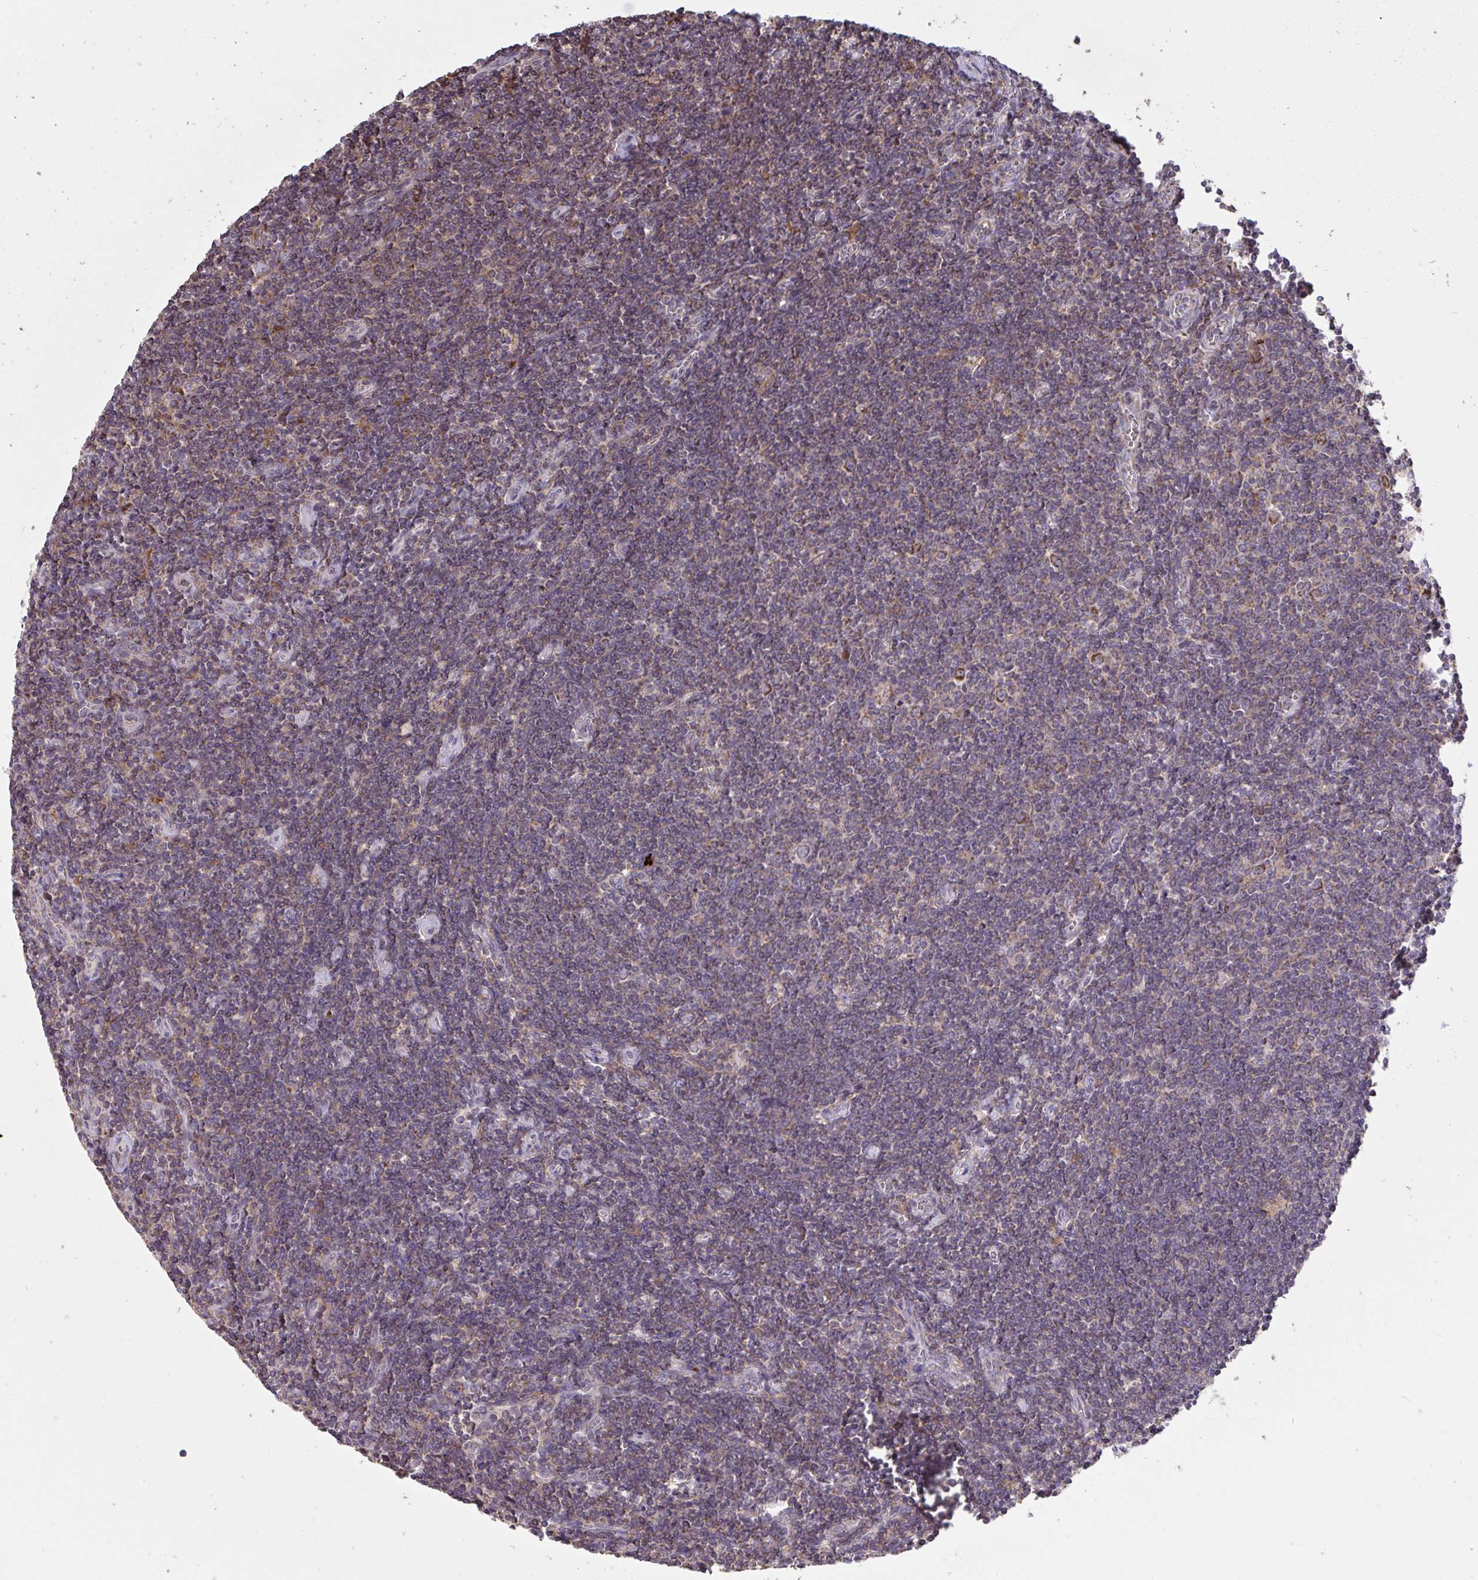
{"staining": {"intensity": "weak", "quantity": "<25%", "location": "cytoplasmic/membranous"}, "tissue": "lymphoma", "cell_type": "Tumor cells", "image_type": "cancer", "snomed": [{"axis": "morphology", "description": "Hodgkin's disease, NOS"}, {"axis": "topography", "description": "Lymph node"}], "caption": "This is an immunohistochemistry (IHC) micrograph of lymphoma. There is no staining in tumor cells.", "gene": "PPM1H", "patient": {"sex": "male", "age": 40}}